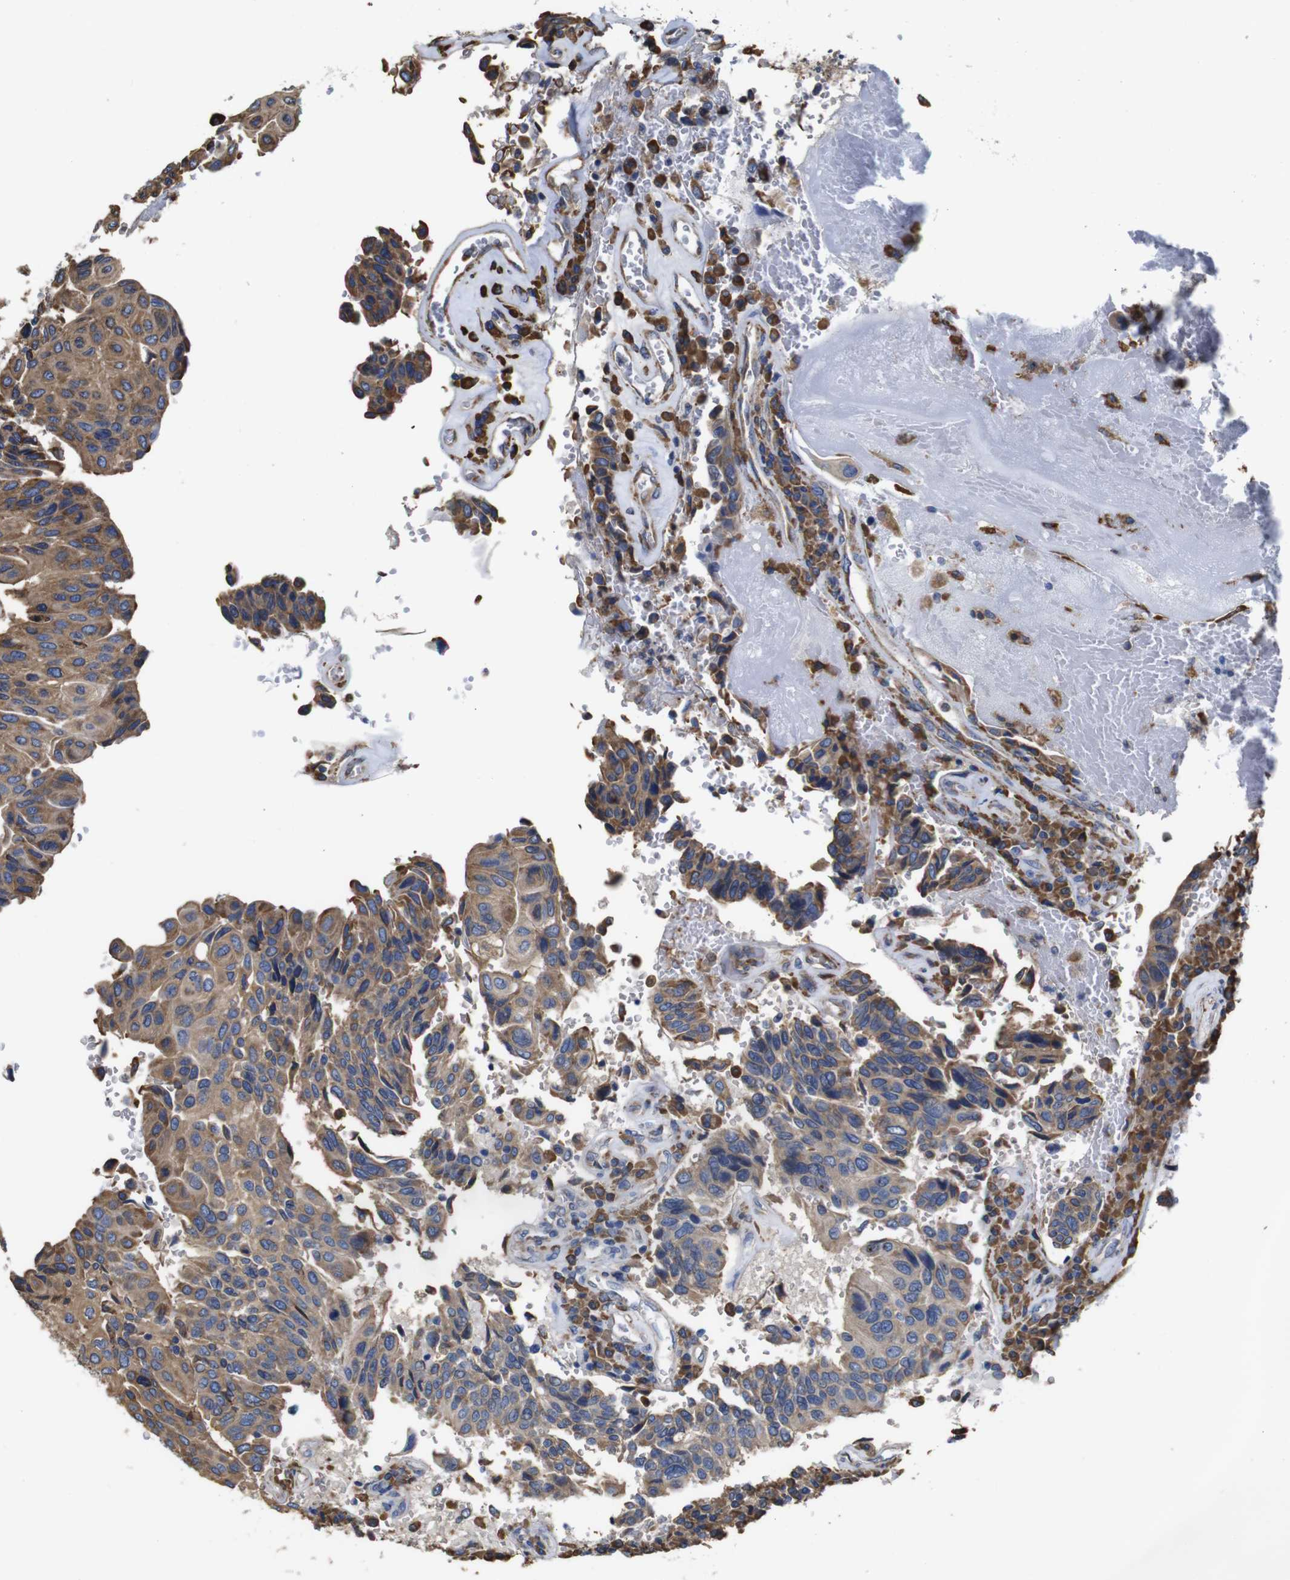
{"staining": {"intensity": "moderate", "quantity": ">75%", "location": "cytoplasmic/membranous"}, "tissue": "urothelial cancer", "cell_type": "Tumor cells", "image_type": "cancer", "snomed": [{"axis": "morphology", "description": "Urothelial carcinoma, High grade"}, {"axis": "topography", "description": "Urinary bladder"}], "caption": "High-grade urothelial carcinoma tissue demonstrates moderate cytoplasmic/membranous expression in about >75% of tumor cells", "gene": "PPIB", "patient": {"sex": "male", "age": 66}}